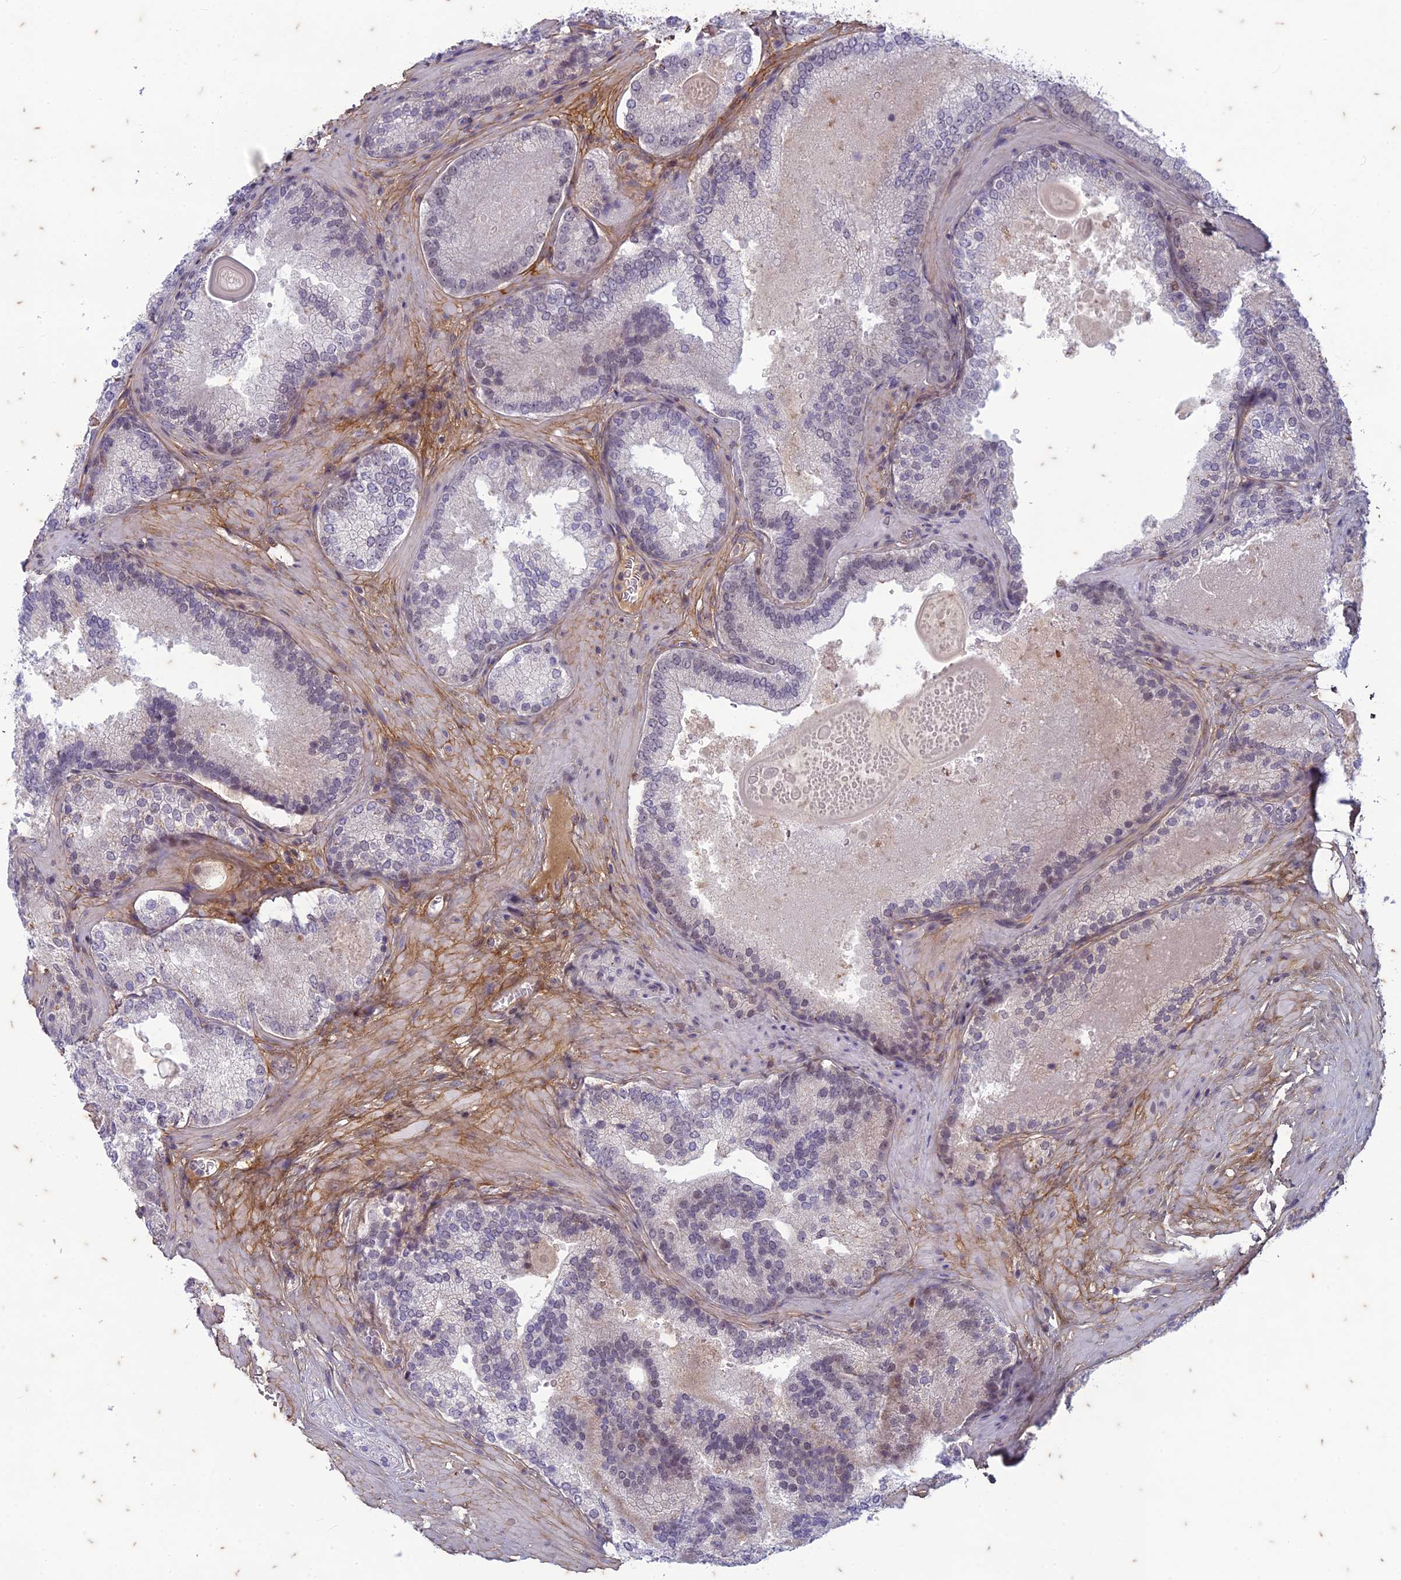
{"staining": {"intensity": "weak", "quantity": "<25%", "location": "nuclear"}, "tissue": "prostate cancer", "cell_type": "Tumor cells", "image_type": "cancer", "snomed": [{"axis": "morphology", "description": "Adenocarcinoma, Low grade"}, {"axis": "topography", "description": "Prostate"}], "caption": "IHC histopathology image of neoplastic tissue: adenocarcinoma (low-grade) (prostate) stained with DAB (3,3'-diaminobenzidine) shows no significant protein staining in tumor cells.", "gene": "PABPN1L", "patient": {"sex": "male", "age": 74}}